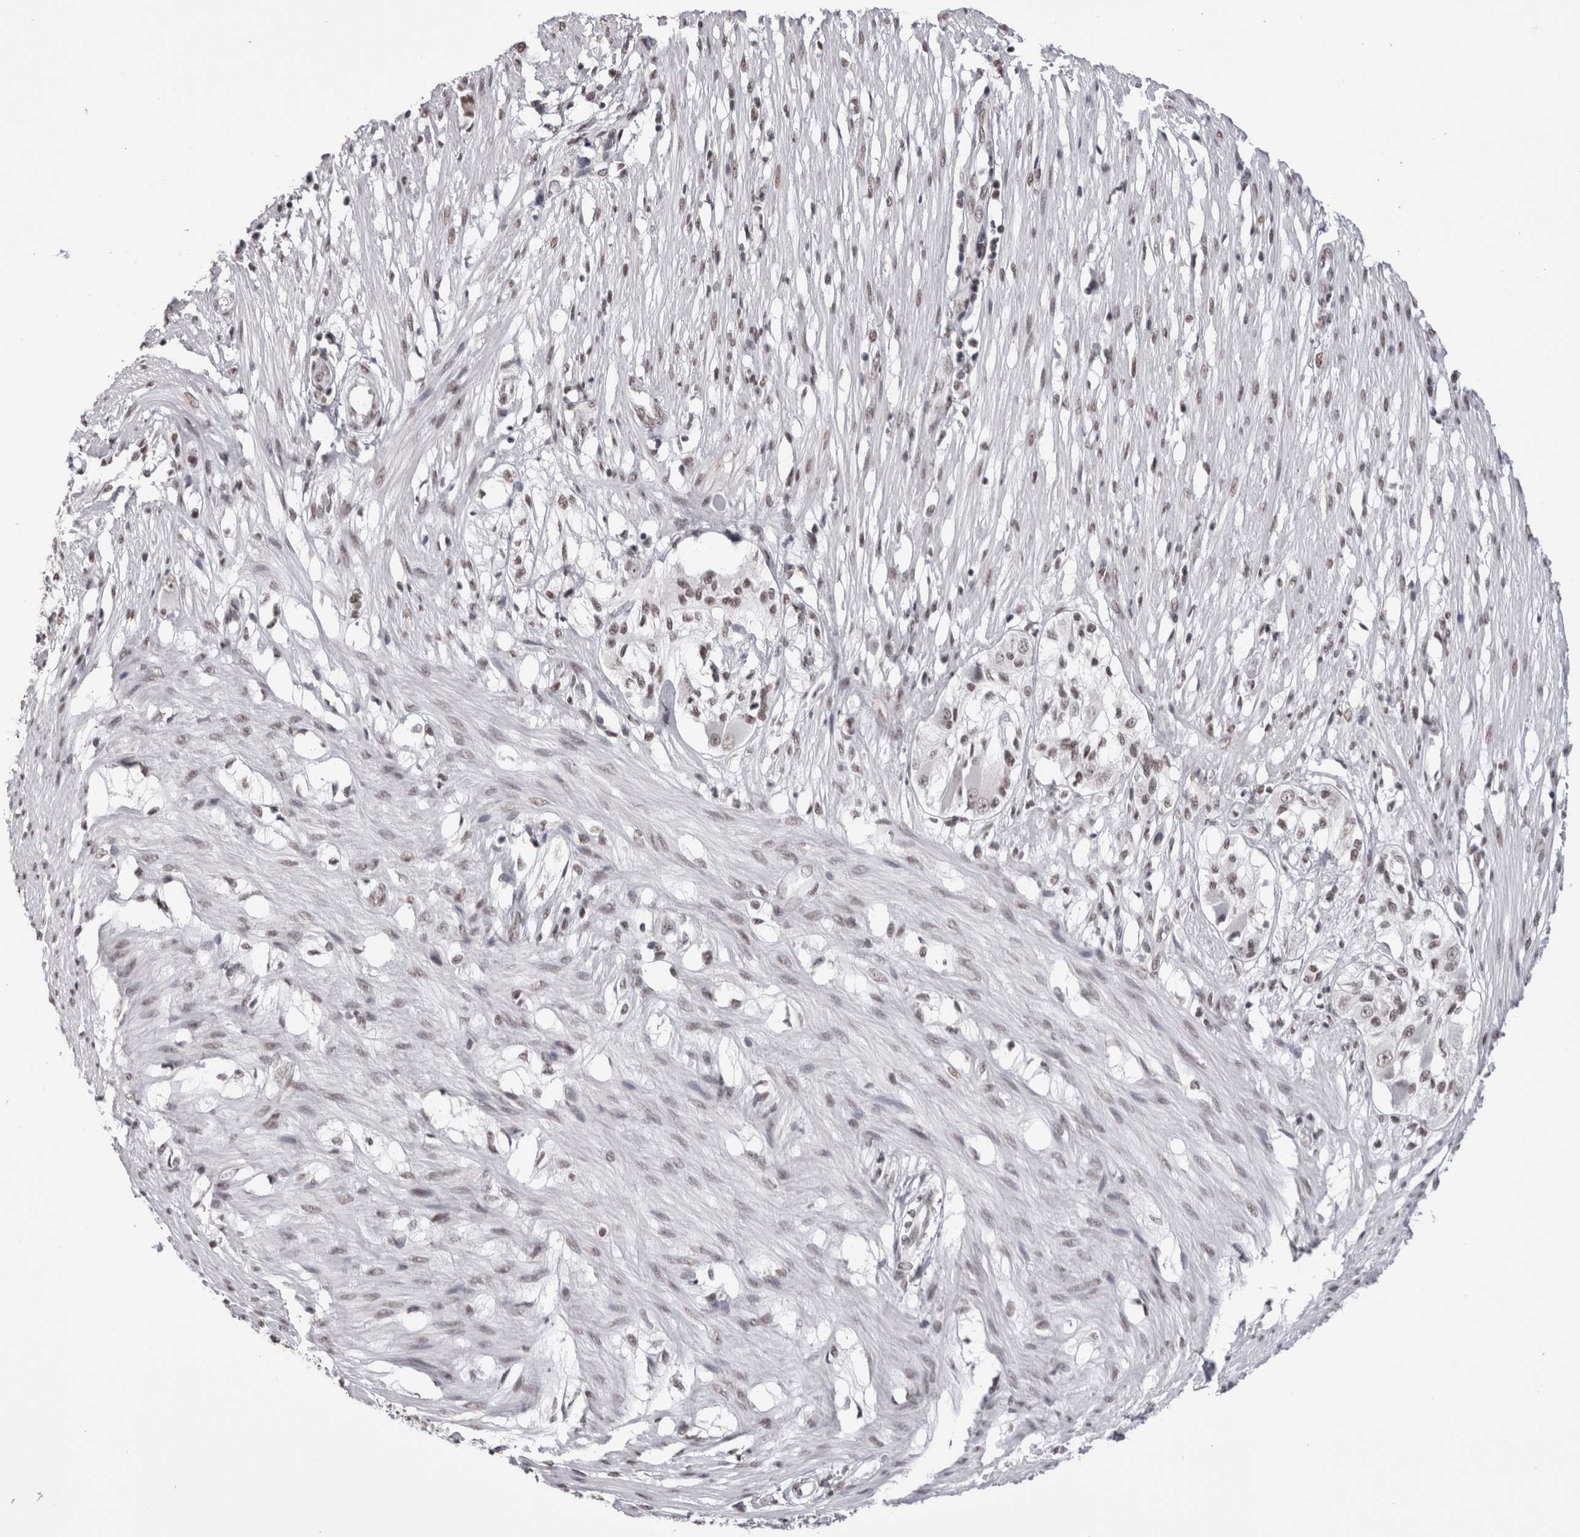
{"staining": {"intensity": "weak", "quantity": ">75%", "location": "nuclear"}, "tissue": "smooth muscle", "cell_type": "Smooth muscle cells", "image_type": "normal", "snomed": [{"axis": "morphology", "description": "Normal tissue, NOS"}, {"axis": "morphology", "description": "Adenocarcinoma, NOS"}, {"axis": "topography", "description": "Smooth muscle"}, {"axis": "topography", "description": "Colon"}], "caption": "Smooth muscle stained with a brown dye shows weak nuclear positive positivity in about >75% of smooth muscle cells.", "gene": "SMC1A", "patient": {"sex": "male", "age": 14}}